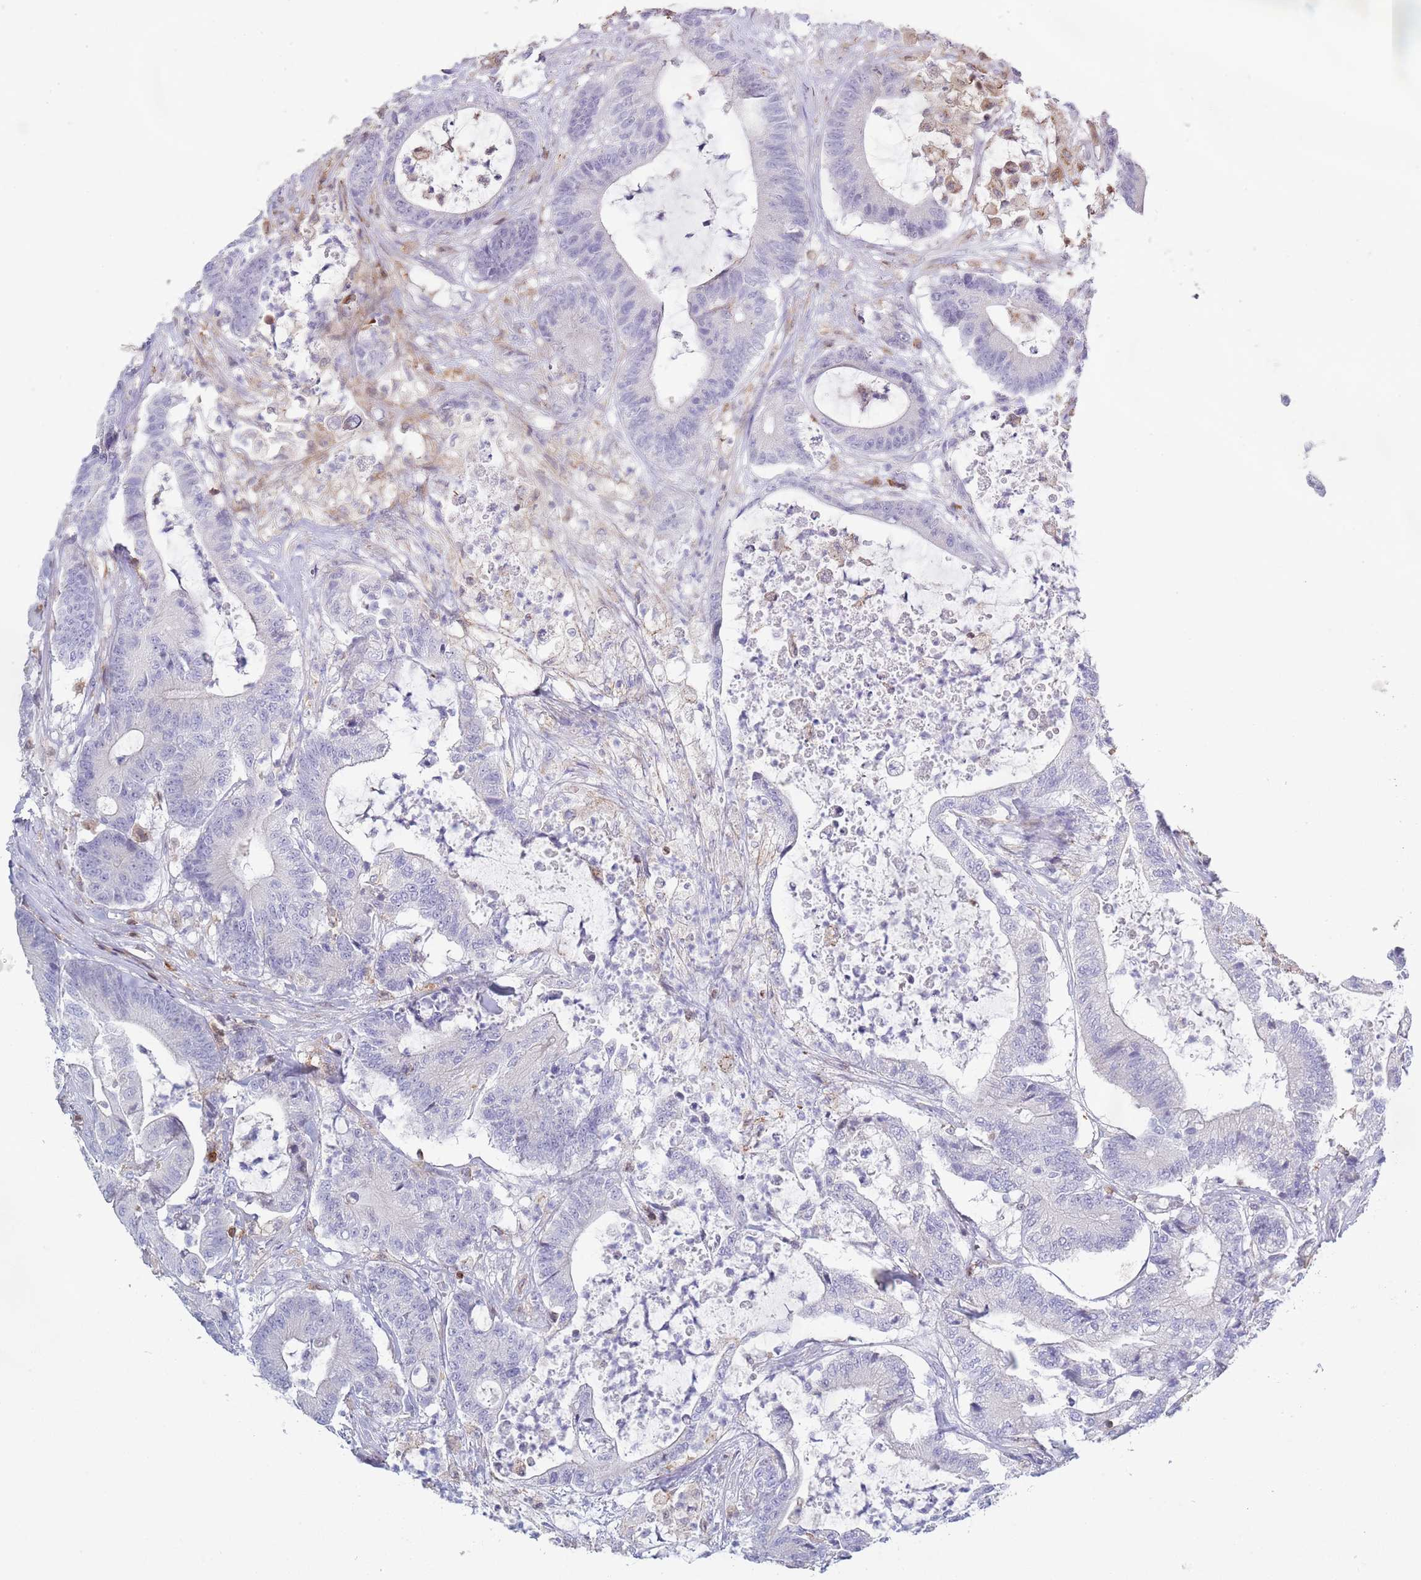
{"staining": {"intensity": "negative", "quantity": "none", "location": "none"}, "tissue": "colorectal cancer", "cell_type": "Tumor cells", "image_type": "cancer", "snomed": [{"axis": "morphology", "description": "Adenocarcinoma, NOS"}, {"axis": "topography", "description": "Colon"}], "caption": "Immunohistochemistry photomicrograph of neoplastic tissue: human adenocarcinoma (colorectal) stained with DAB shows no significant protein staining in tumor cells.", "gene": "LPXN", "patient": {"sex": "female", "age": 84}}